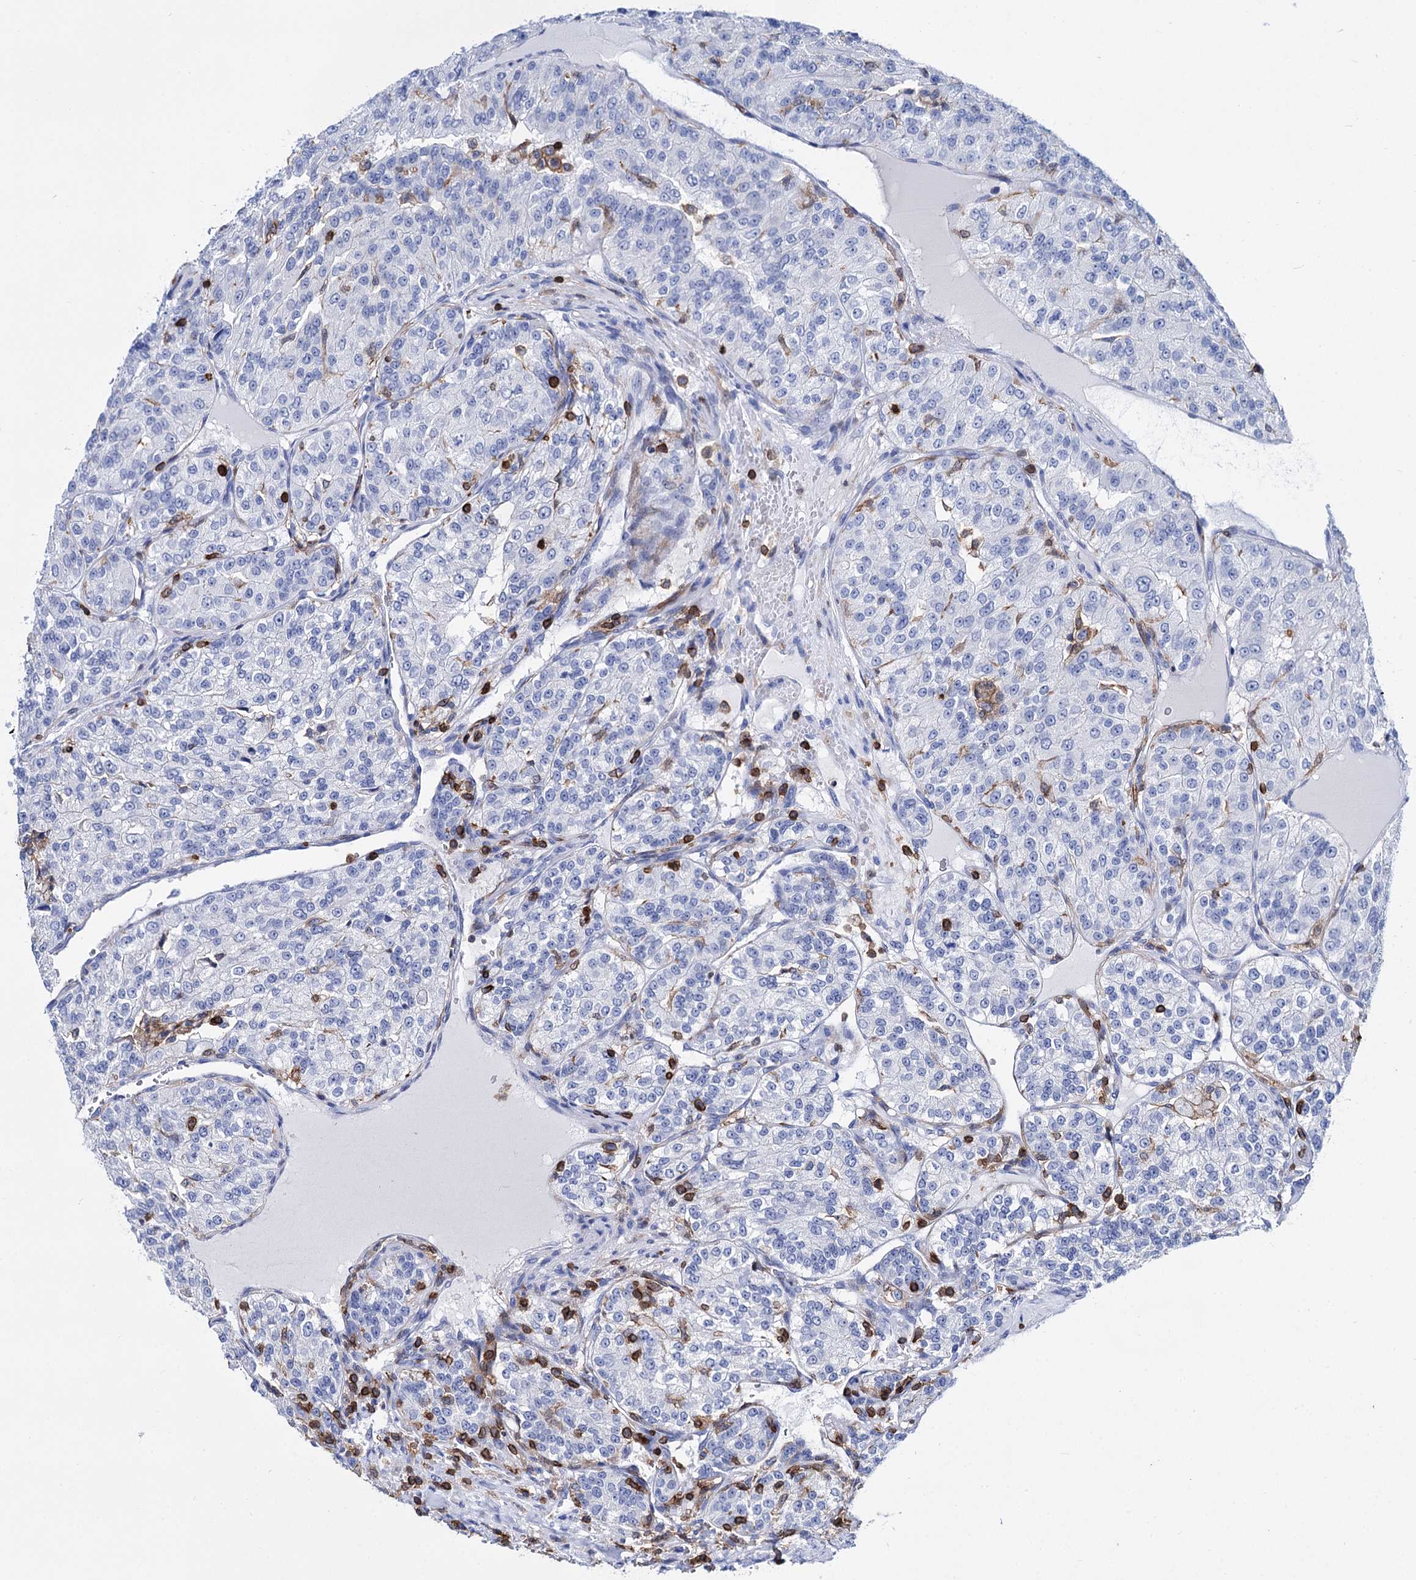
{"staining": {"intensity": "negative", "quantity": "none", "location": "none"}, "tissue": "renal cancer", "cell_type": "Tumor cells", "image_type": "cancer", "snomed": [{"axis": "morphology", "description": "Adenocarcinoma, NOS"}, {"axis": "topography", "description": "Kidney"}], "caption": "The micrograph reveals no significant expression in tumor cells of renal adenocarcinoma.", "gene": "DEF6", "patient": {"sex": "female", "age": 63}}